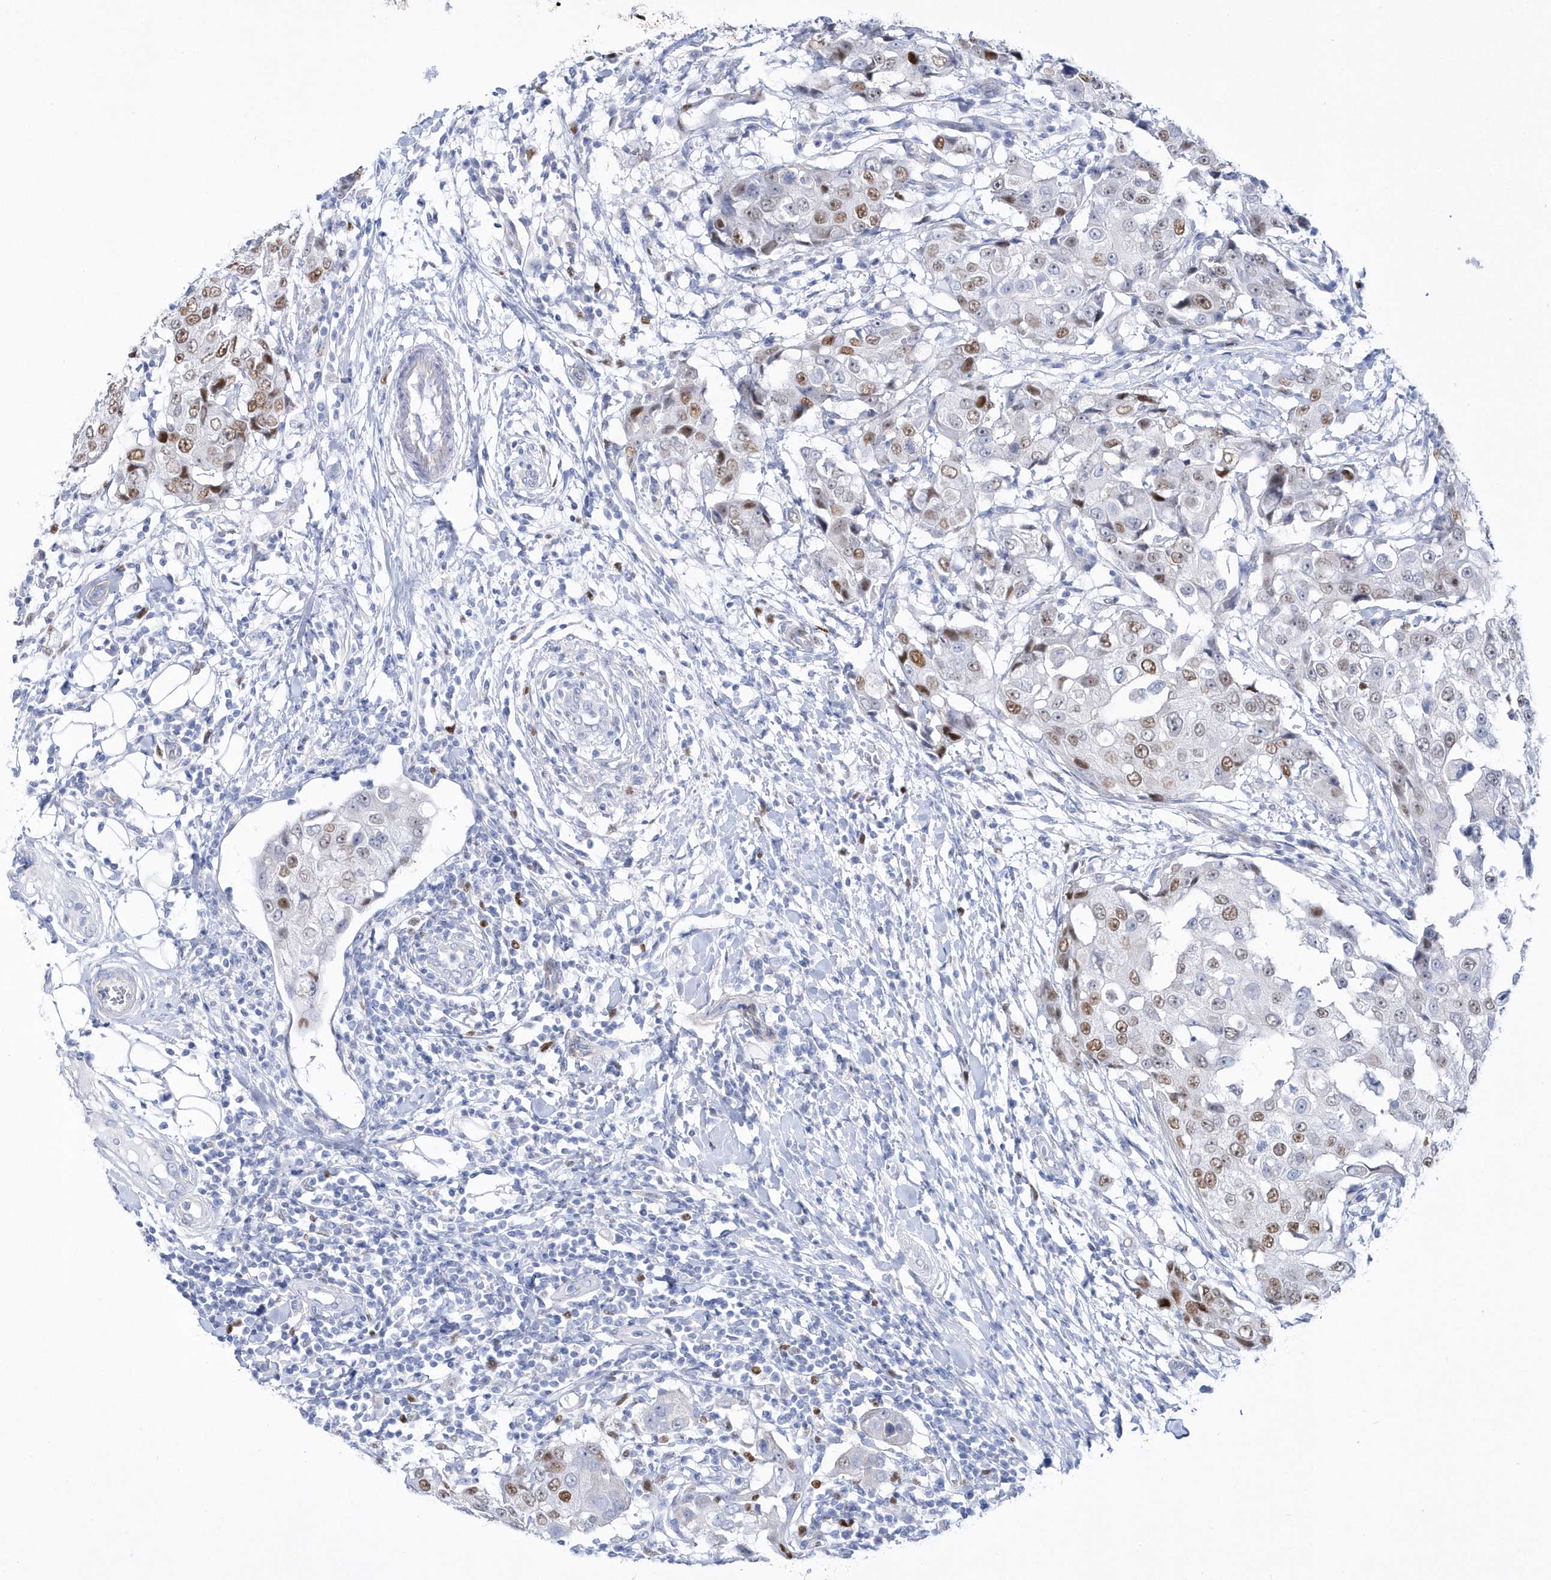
{"staining": {"intensity": "moderate", "quantity": "25%-75%", "location": "nuclear"}, "tissue": "breast cancer", "cell_type": "Tumor cells", "image_type": "cancer", "snomed": [{"axis": "morphology", "description": "Duct carcinoma"}, {"axis": "topography", "description": "Breast"}], "caption": "IHC photomicrograph of neoplastic tissue: breast cancer (invasive ductal carcinoma) stained using IHC exhibits medium levels of moderate protein expression localized specifically in the nuclear of tumor cells, appearing as a nuclear brown color.", "gene": "TMCO6", "patient": {"sex": "female", "age": 27}}